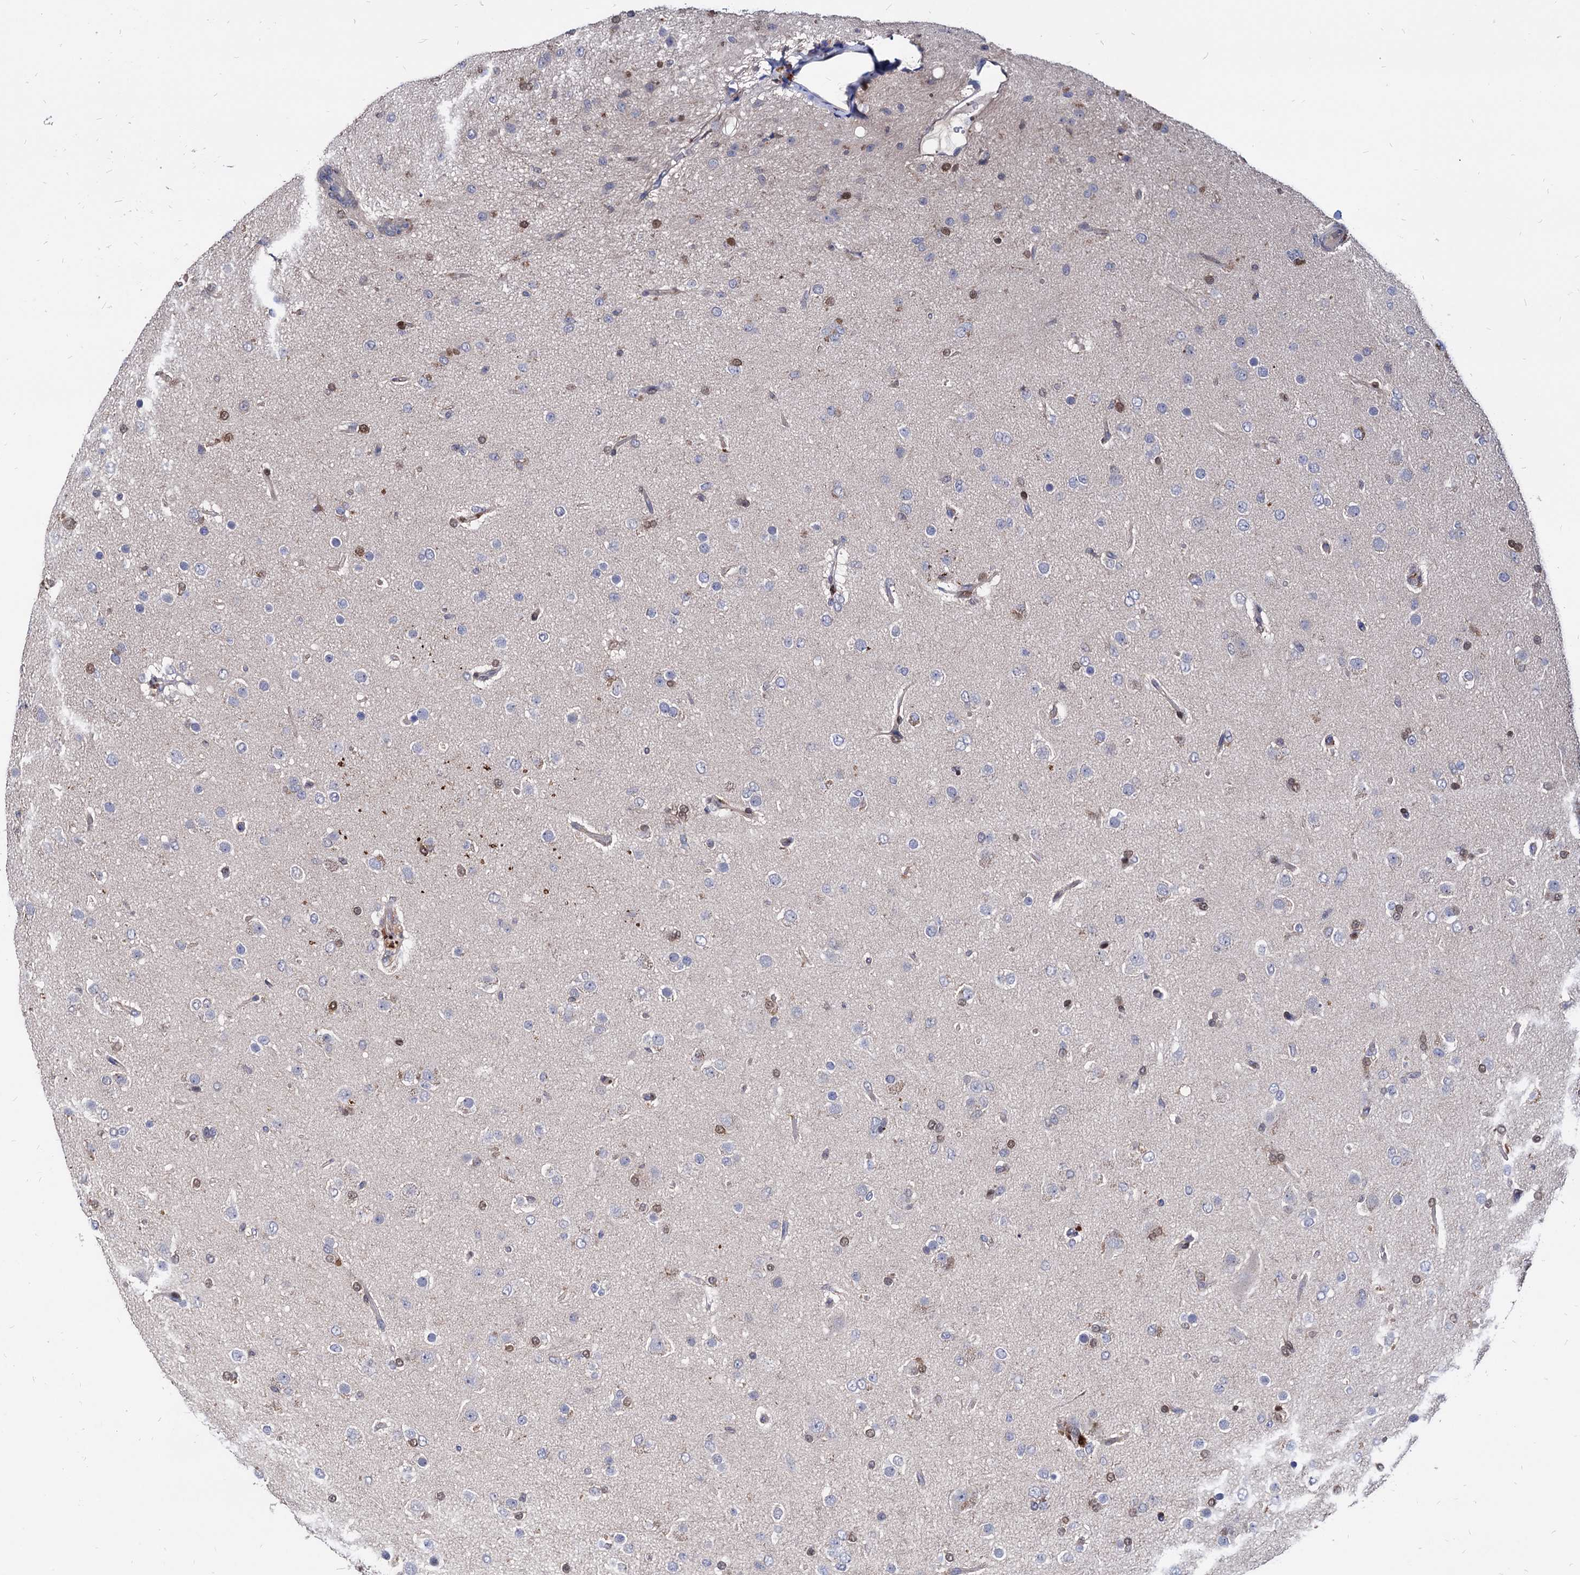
{"staining": {"intensity": "negative", "quantity": "none", "location": "none"}, "tissue": "glioma", "cell_type": "Tumor cells", "image_type": "cancer", "snomed": [{"axis": "morphology", "description": "Glioma, malignant, Low grade"}, {"axis": "topography", "description": "Brain"}], "caption": "Immunohistochemical staining of human malignant glioma (low-grade) shows no significant staining in tumor cells.", "gene": "CPPED1", "patient": {"sex": "male", "age": 65}}